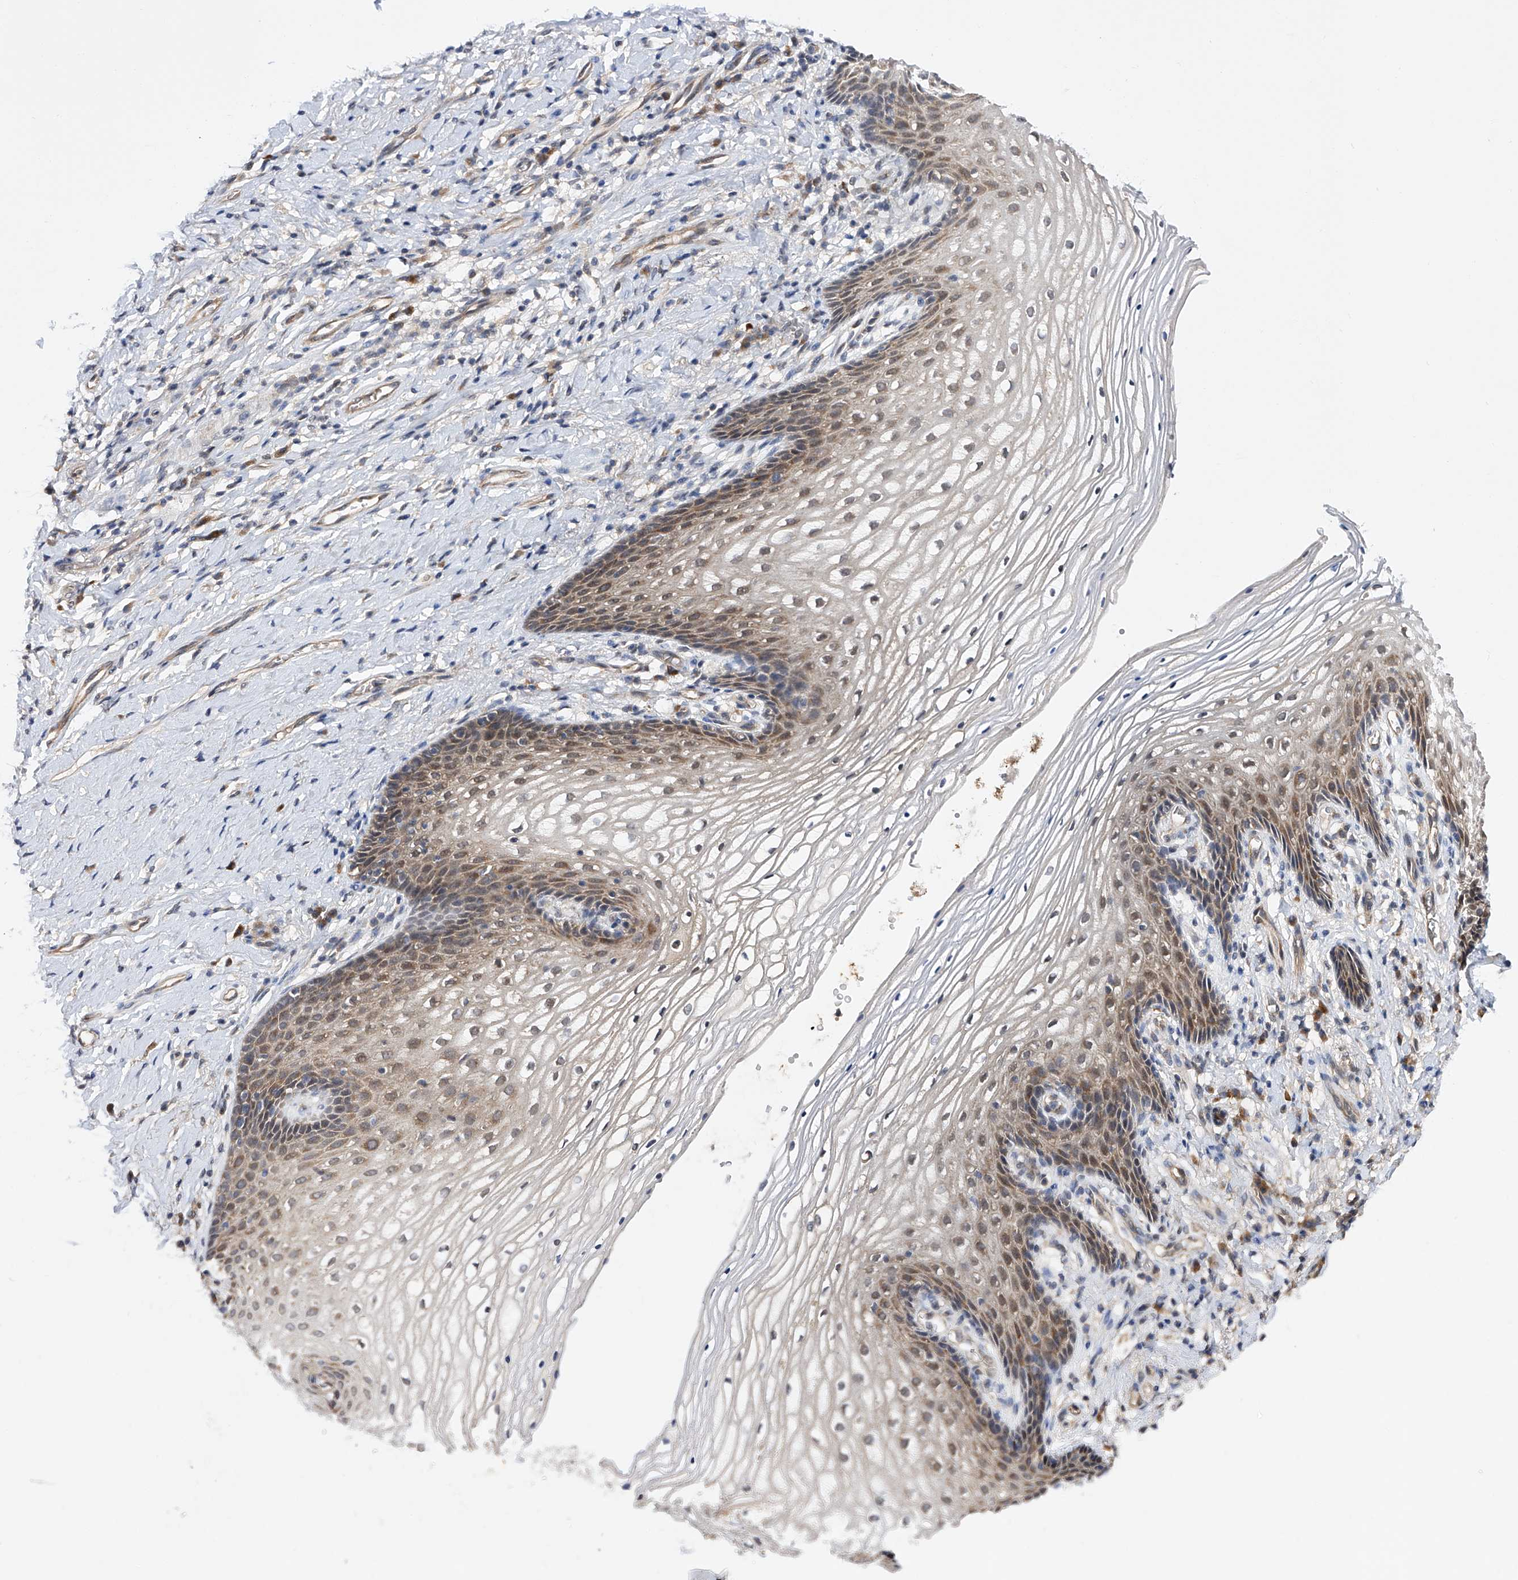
{"staining": {"intensity": "moderate", "quantity": ">75%", "location": "cytoplasmic/membranous"}, "tissue": "vagina", "cell_type": "Squamous epithelial cells", "image_type": "normal", "snomed": [{"axis": "morphology", "description": "Normal tissue, NOS"}, {"axis": "topography", "description": "Vagina"}], "caption": "A histopathology image showing moderate cytoplasmic/membranous expression in about >75% of squamous epithelial cells in normal vagina, as visualized by brown immunohistochemical staining.", "gene": "USP45", "patient": {"sex": "female", "age": 60}}